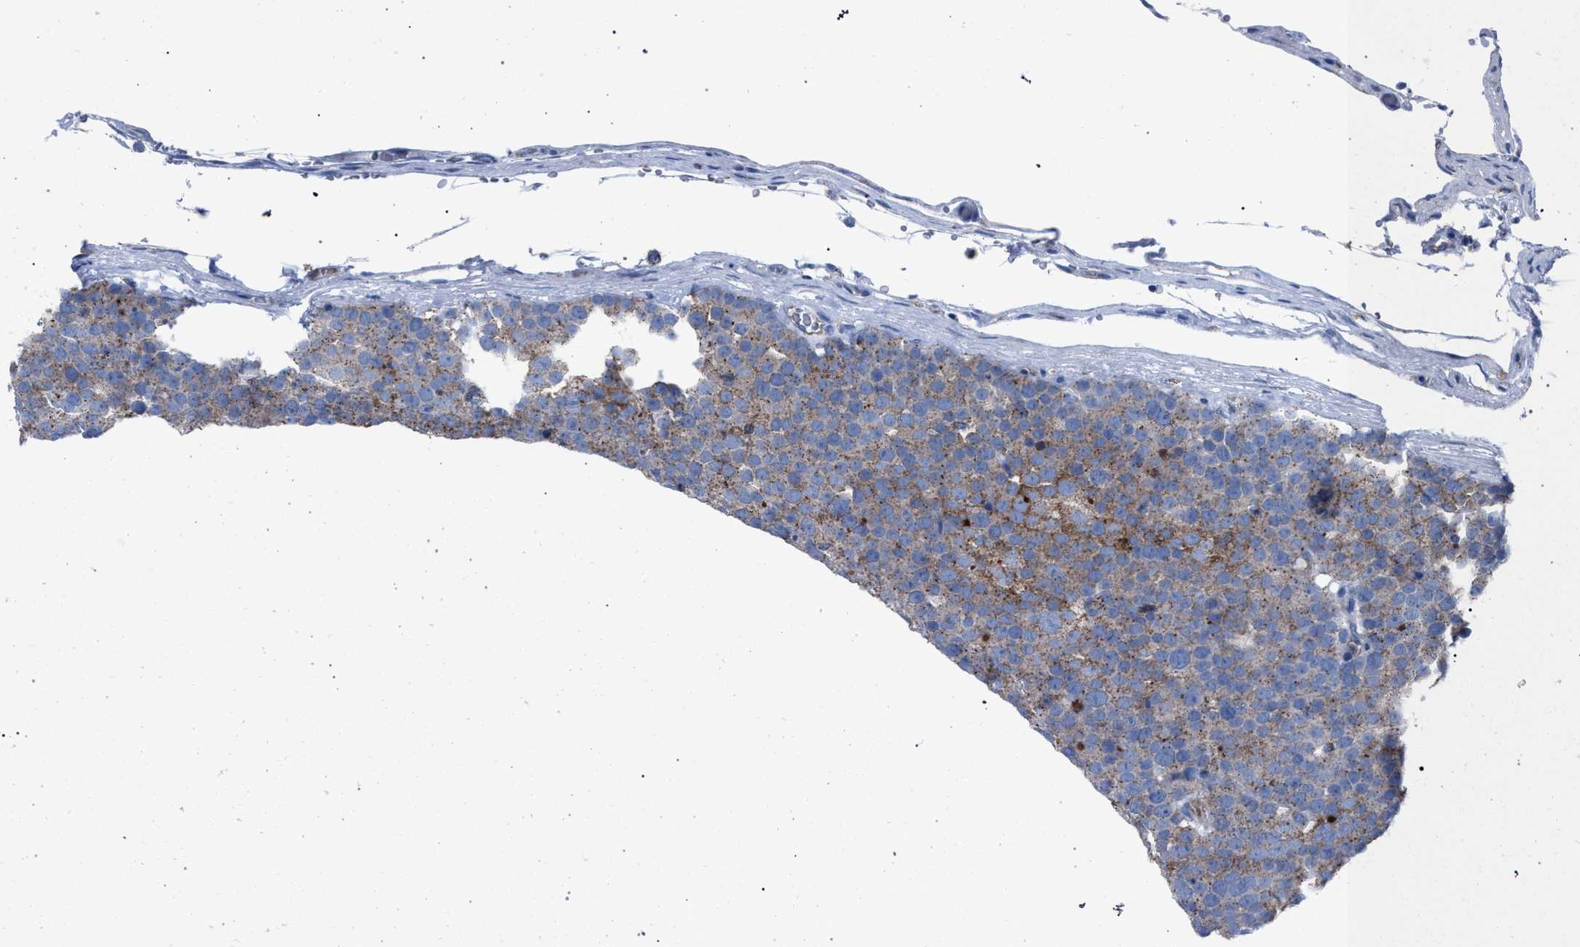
{"staining": {"intensity": "weak", "quantity": "25%-75%", "location": "cytoplasmic/membranous"}, "tissue": "testis cancer", "cell_type": "Tumor cells", "image_type": "cancer", "snomed": [{"axis": "morphology", "description": "Seminoma, NOS"}, {"axis": "topography", "description": "Testis"}], "caption": "A brown stain labels weak cytoplasmic/membranous positivity of a protein in human testis cancer tumor cells.", "gene": "HSD17B4", "patient": {"sex": "male", "age": 71}}